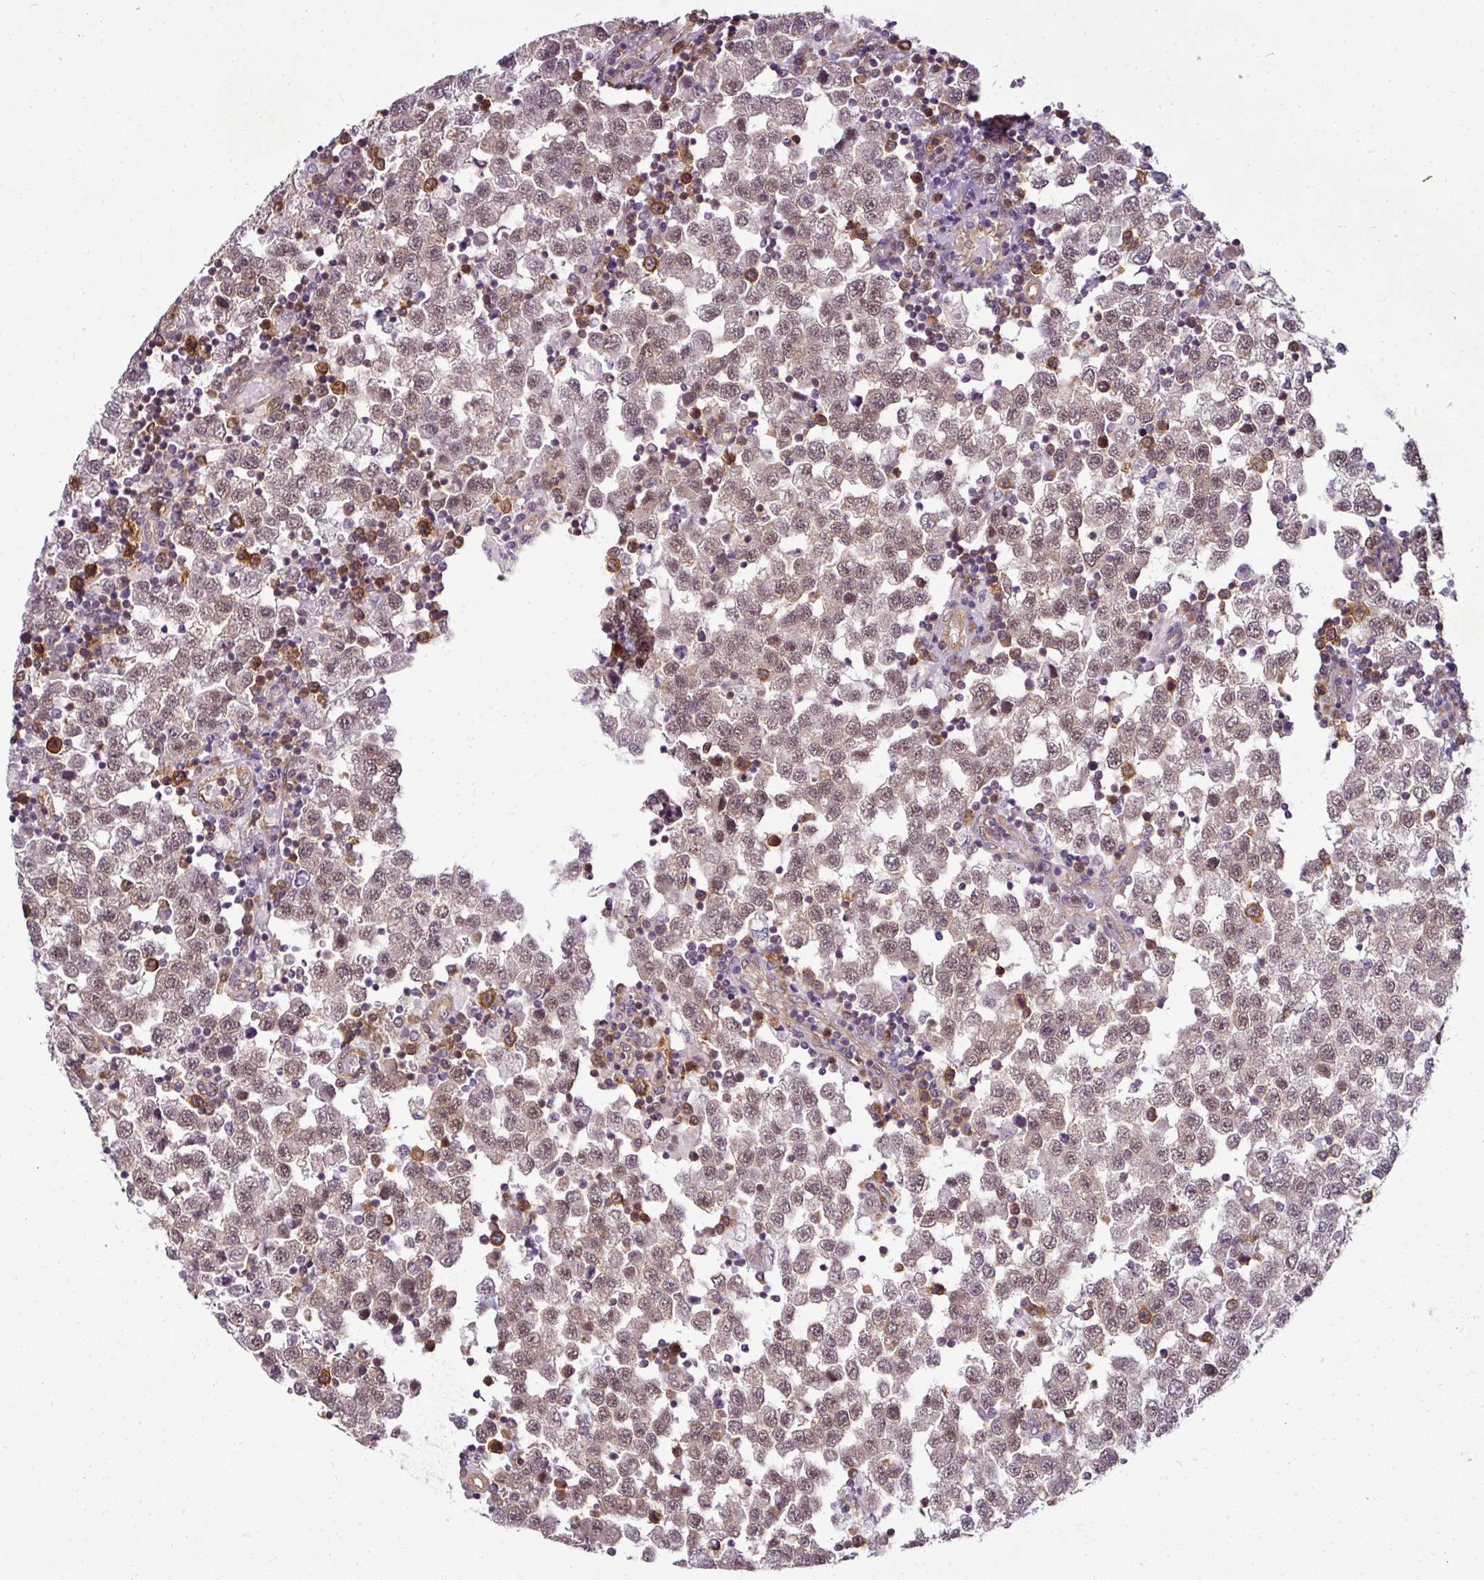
{"staining": {"intensity": "moderate", "quantity": ">75%", "location": "nuclear"}, "tissue": "testis cancer", "cell_type": "Tumor cells", "image_type": "cancer", "snomed": [{"axis": "morphology", "description": "Seminoma, NOS"}, {"axis": "topography", "description": "Testis"}], "caption": "Protein expression analysis of testis seminoma exhibits moderate nuclear positivity in about >75% of tumor cells. (IHC, brightfield microscopy, high magnification).", "gene": "RBM4B", "patient": {"sex": "male", "age": 34}}